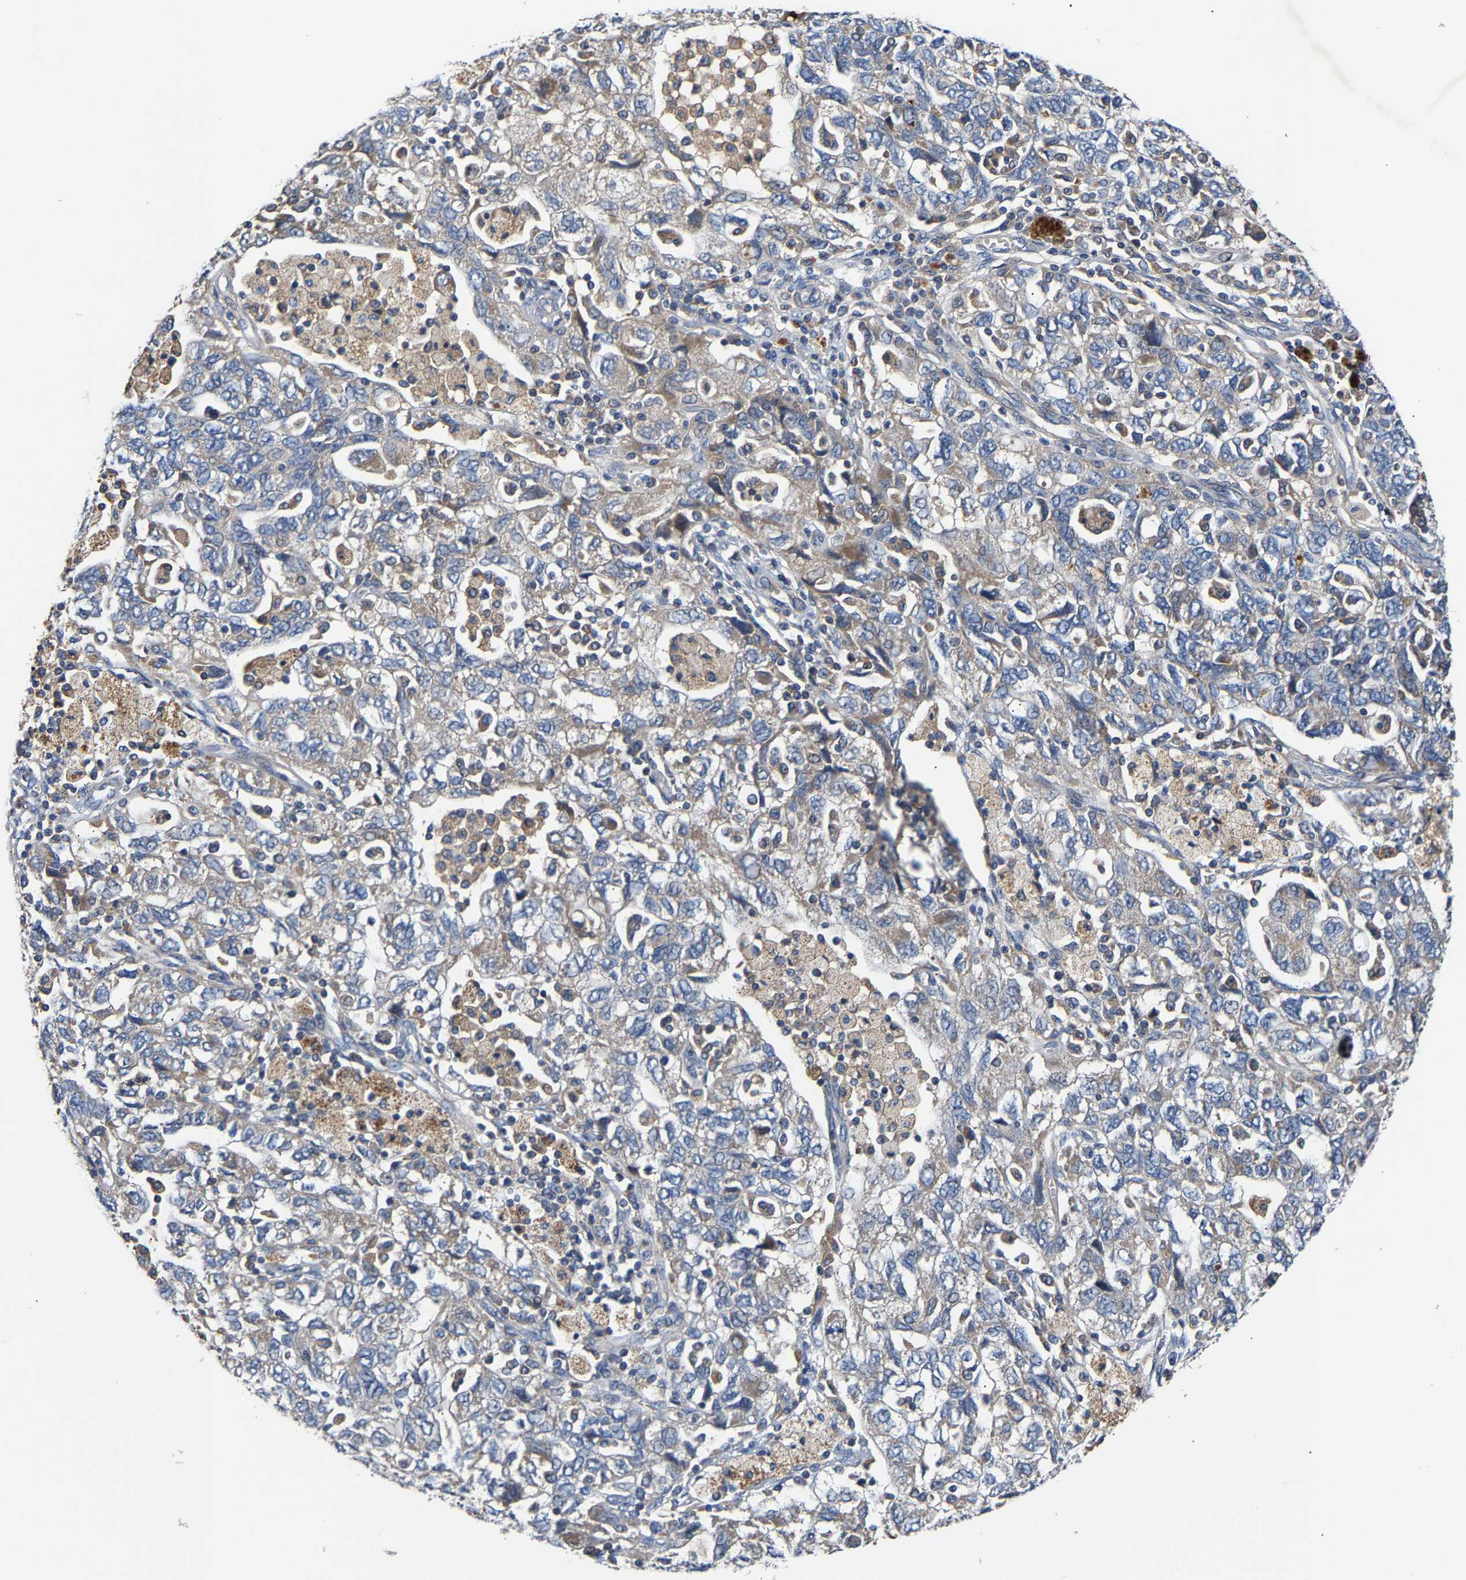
{"staining": {"intensity": "negative", "quantity": "none", "location": "none"}, "tissue": "ovarian cancer", "cell_type": "Tumor cells", "image_type": "cancer", "snomed": [{"axis": "morphology", "description": "Carcinoma, NOS"}, {"axis": "morphology", "description": "Cystadenocarcinoma, serous, NOS"}, {"axis": "topography", "description": "Ovary"}], "caption": "Micrograph shows no significant protein positivity in tumor cells of ovarian serous cystadenocarcinoma.", "gene": "CCDC171", "patient": {"sex": "female", "age": 69}}